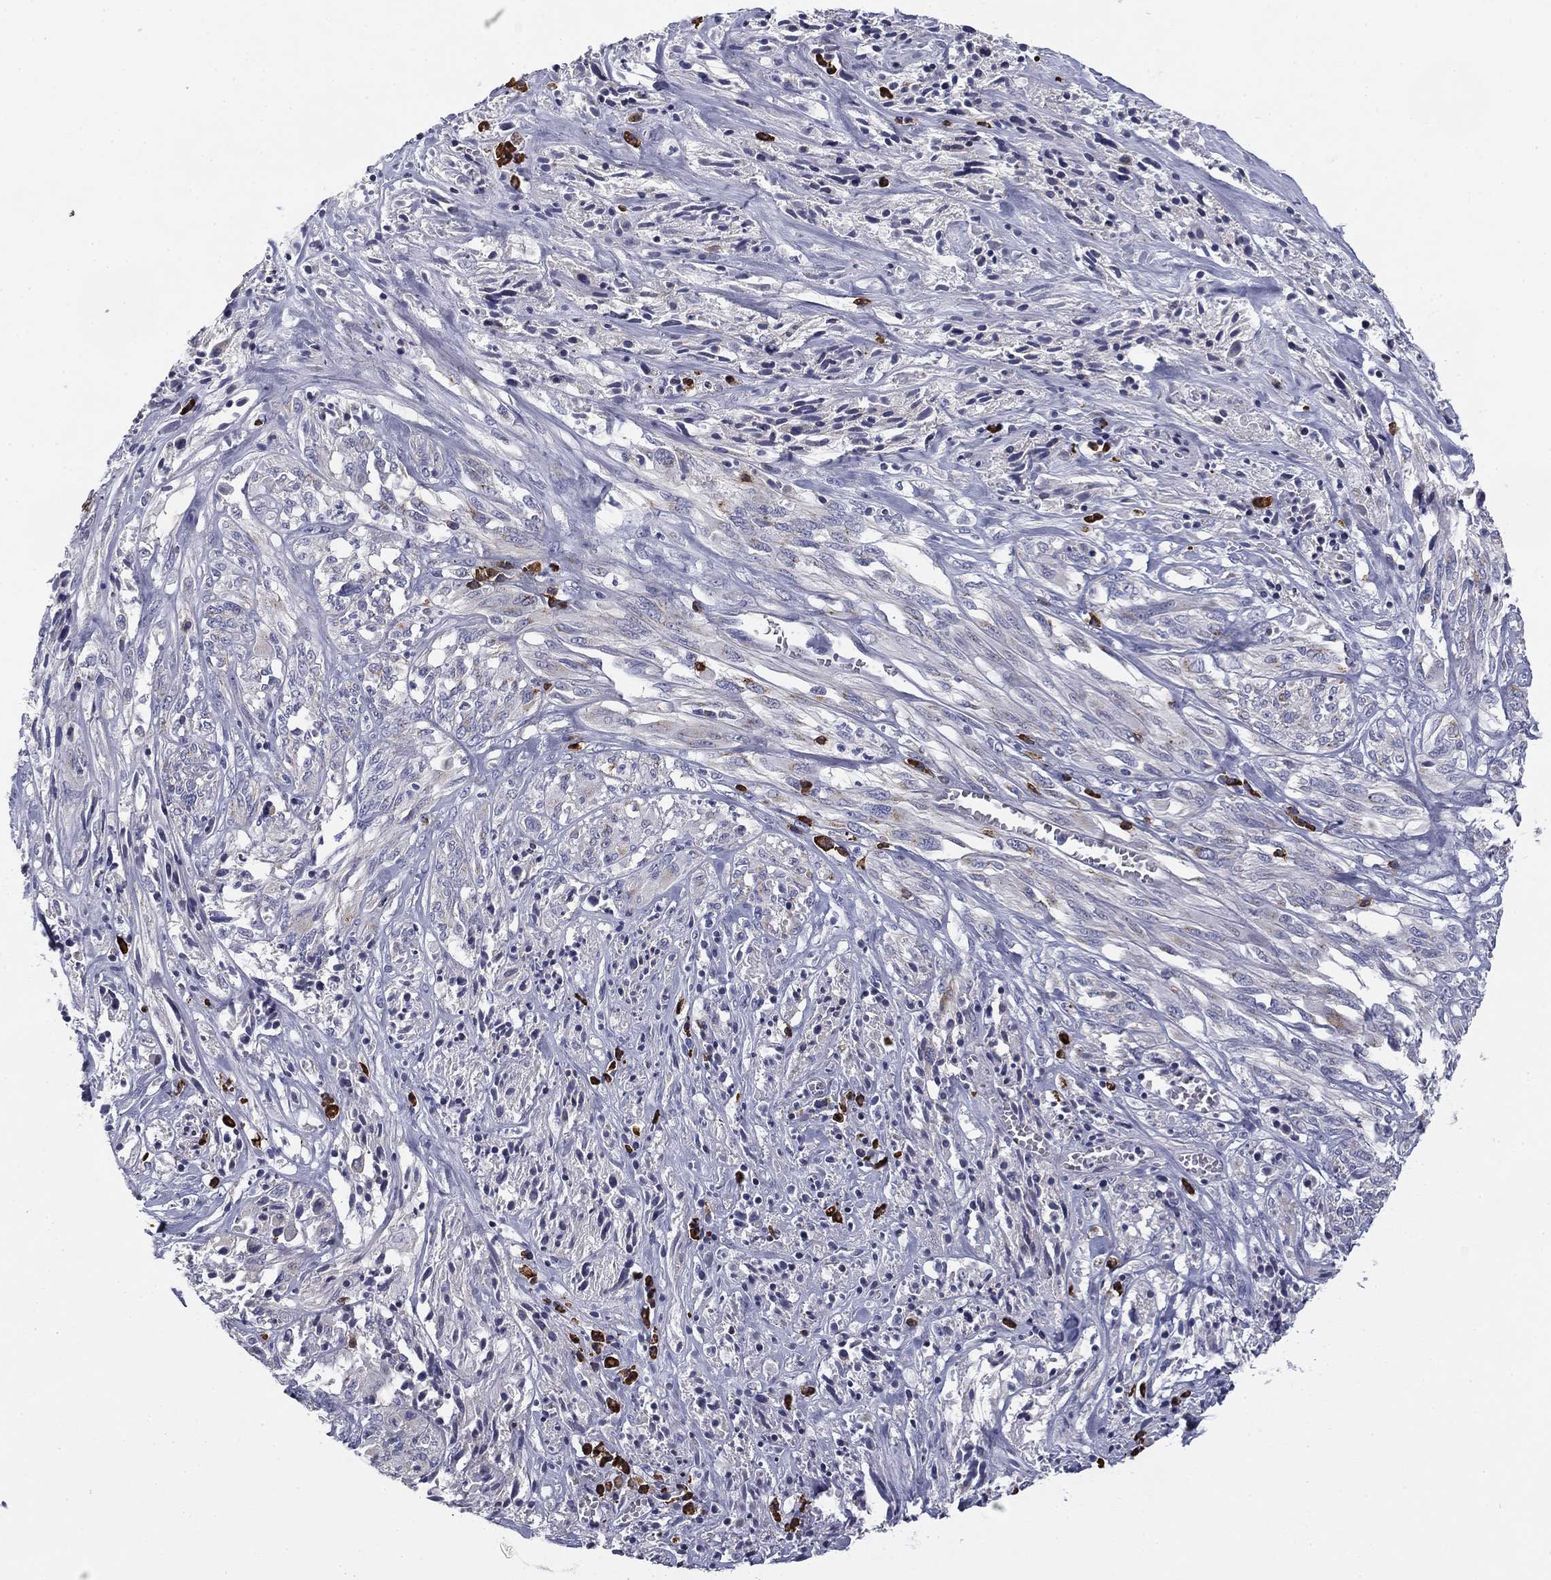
{"staining": {"intensity": "negative", "quantity": "none", "location": "none"}, "tissue": "melanoma", "cell_type": "Tumor cells", "image_type": "cancer", "snomed": [{"axis": "morphology", "description": "Malignant melanoma, NOS"}, {"axis": "topography", "description": "Skin"}], "caption": "Histopathology image shows no significant protein expression in tumor cells of melanoma.", "gene": "TRAT1", "patient": {"sex": "female", "age": 91}}